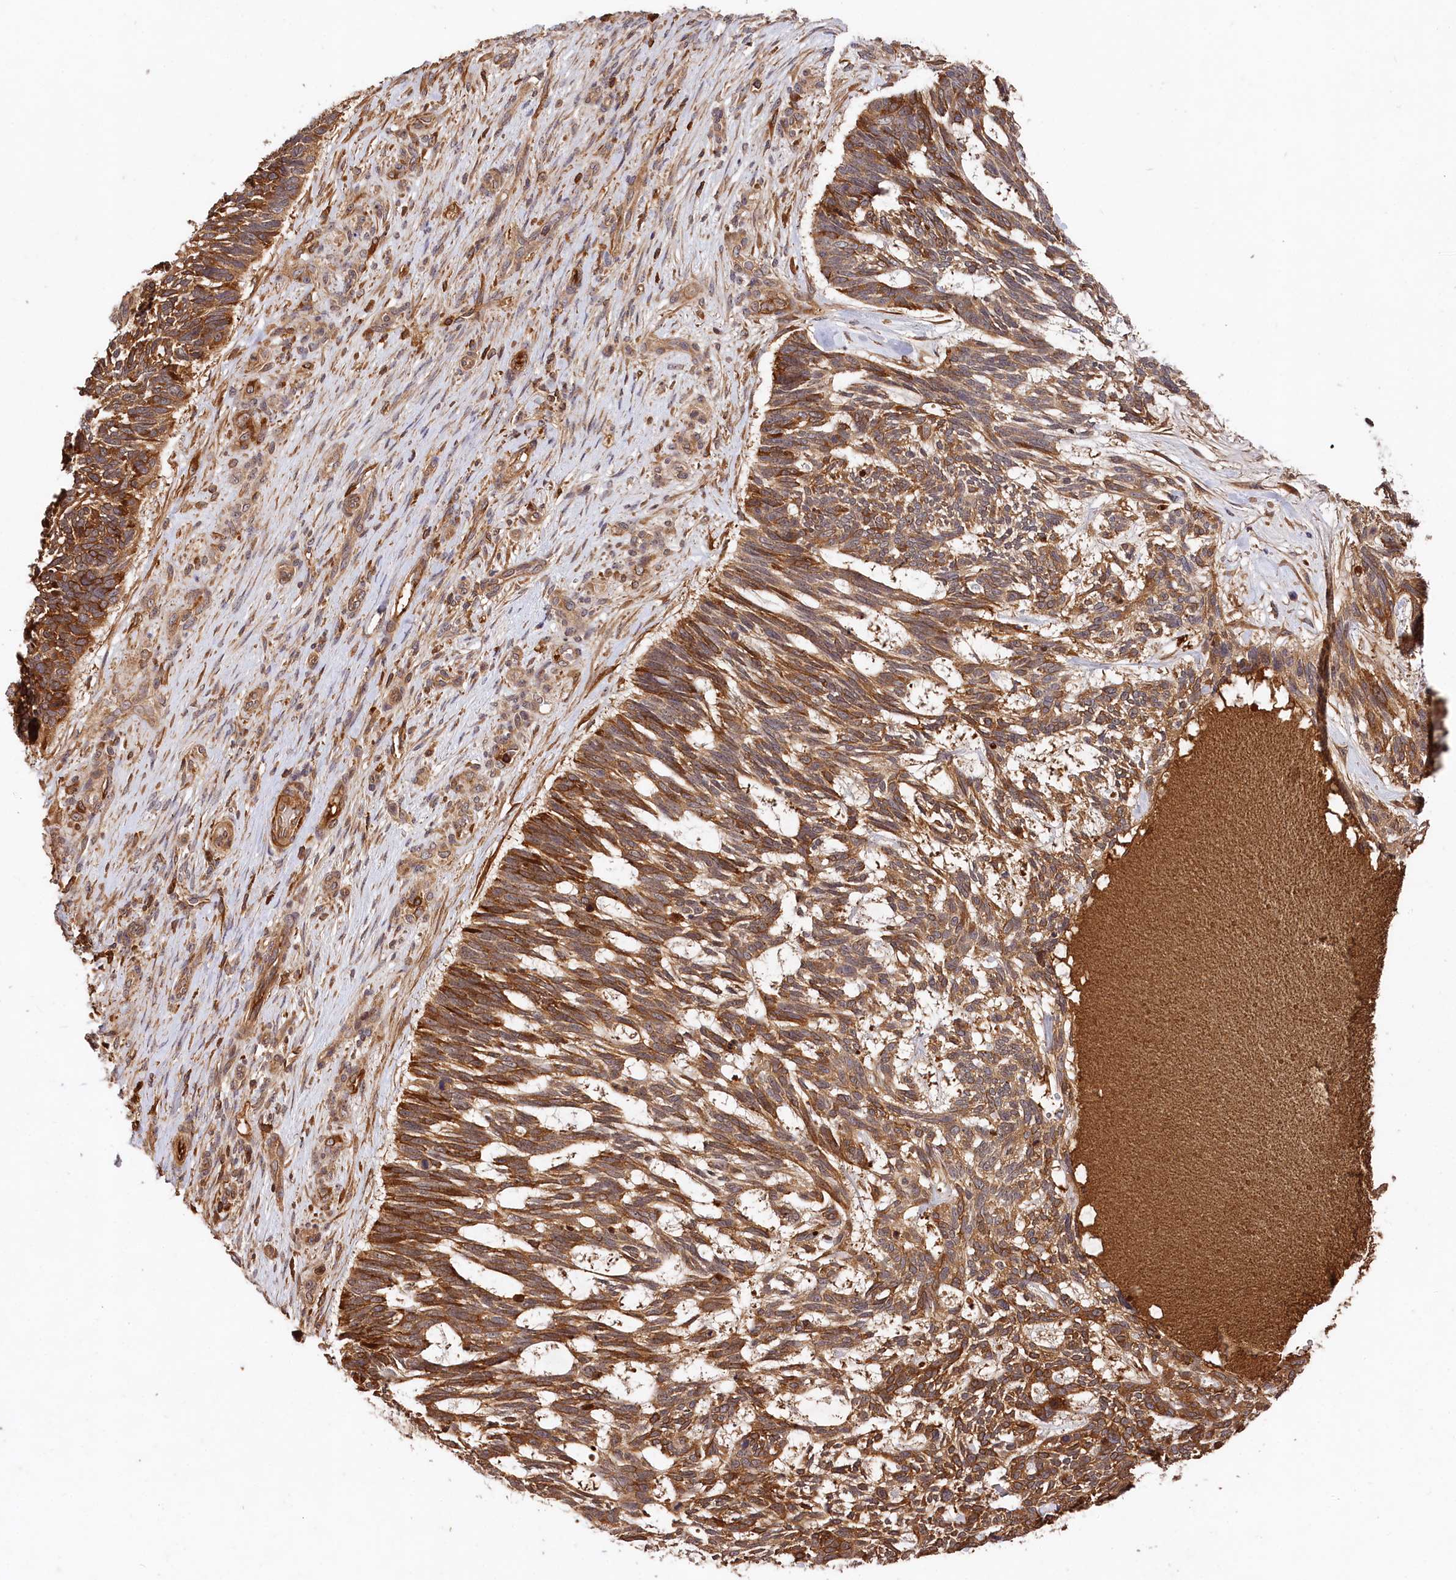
{"staining": {"intensity": "moderate", "quantity": ">75%", "location": "cytoplasmic/membranous"}, "tissue": "skin cancer", "cell_type": "Tumor cells", "image_type": "cancer", "snomed": [{"axis": "morphology", "description": "Basal cell carcinoma"}, {"axis": "topography", "description": "Skin"}], "caption": "Immunohistochemical staining of human basal cell carcinoma (skin) reveals medium levels of moderate cytoplasmic/membranous protein staining in about >75% of tumor cells.", "gene": "MCF2L2", "patient": {"sex": "male", "age": 88}}